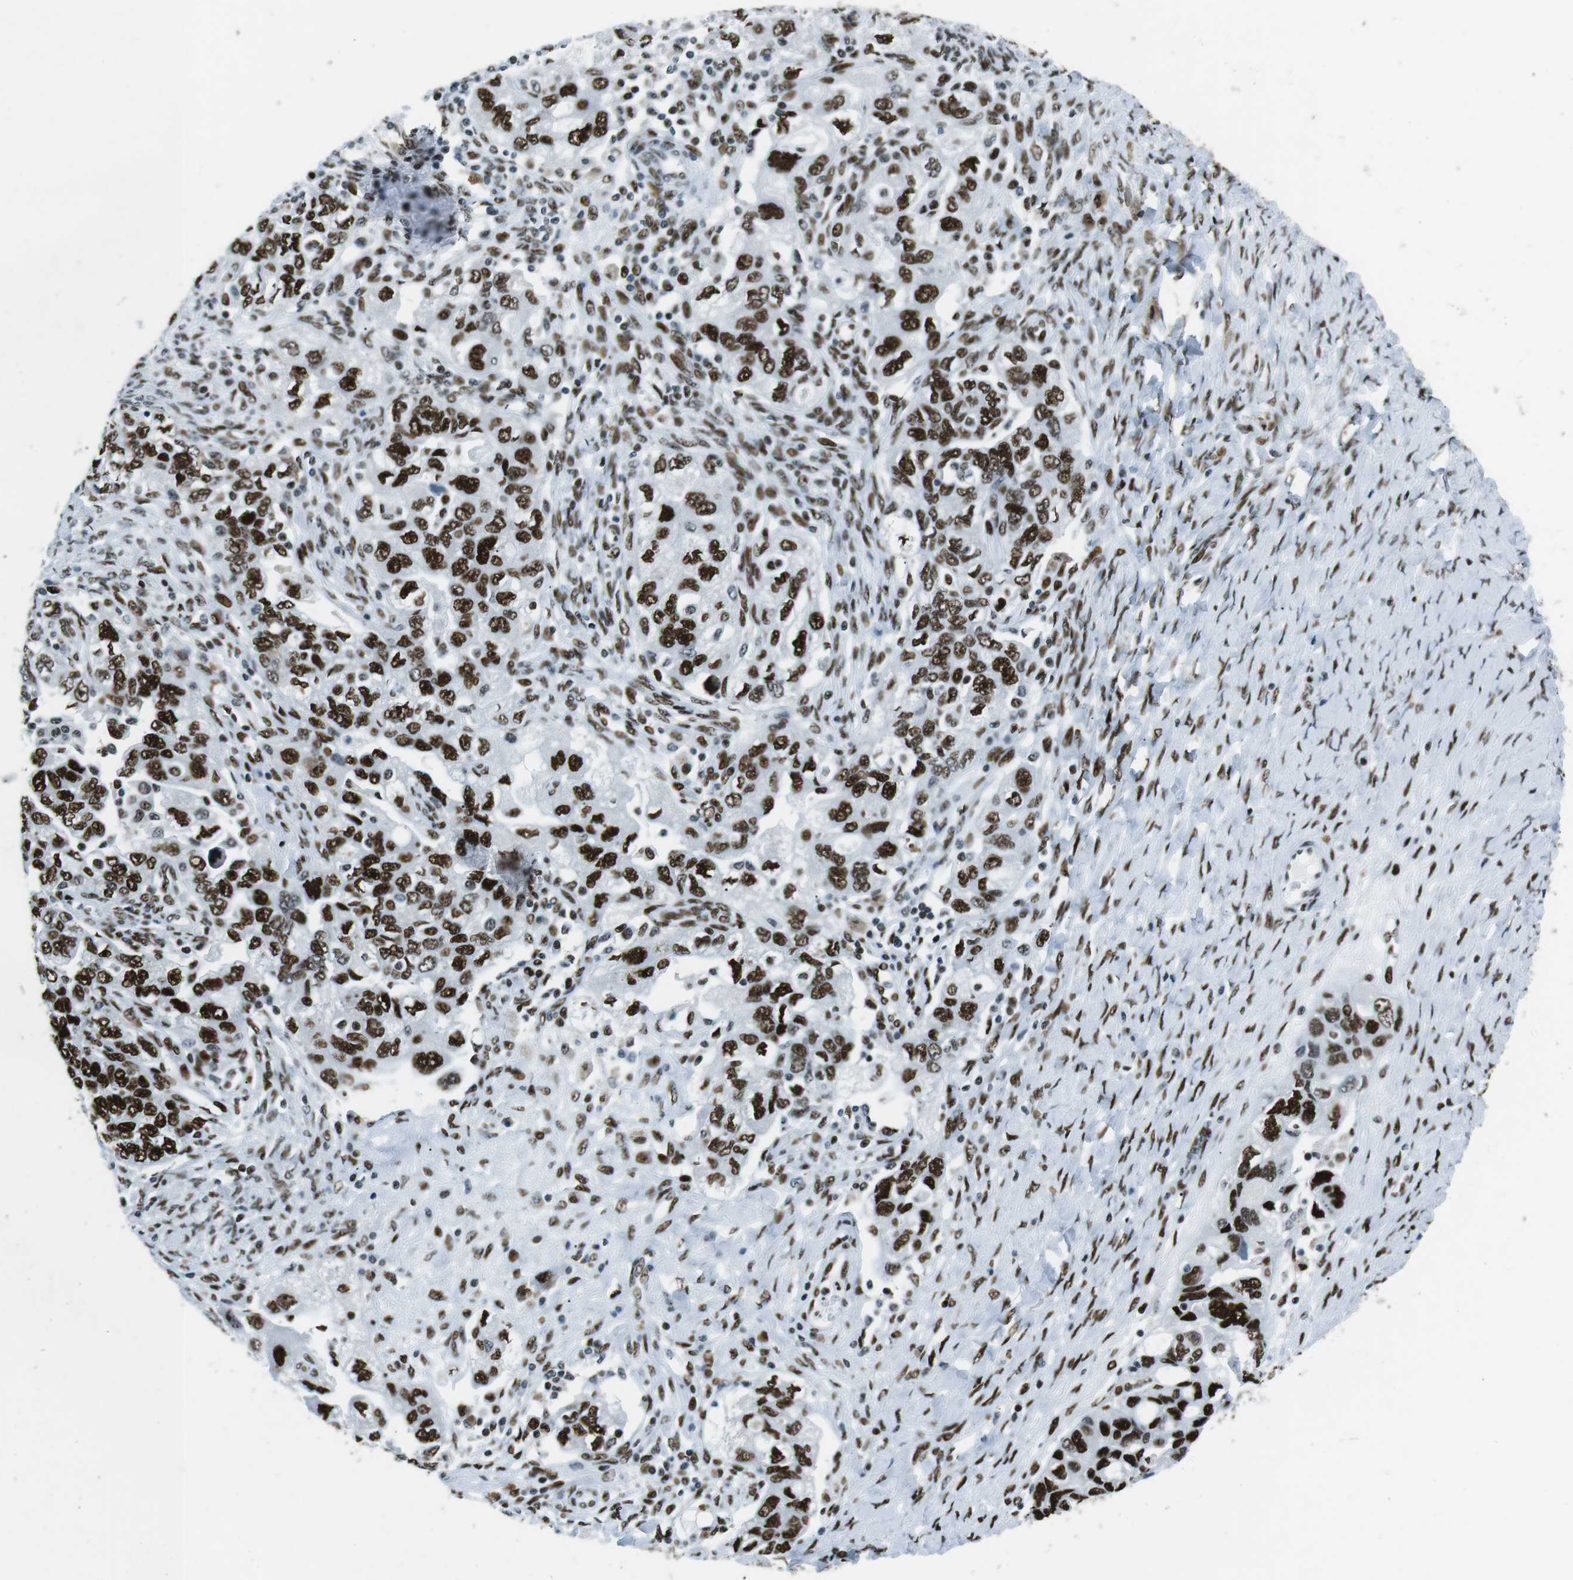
{"staining": {"intensity": "strong", "quantity": ">75%", "location": "nuclear"}, "tissue": "ovarian cancer", "cell_type": "Tumor cells", "image_type": "cancer", "snomed": [{"axis": "morphology", "description": "Carcinoma, NOS"}, {"axis": "morphology", "description": "Cystadenocarcinoma, serous, NOS"}, {"axis": "topography", "description": "Ovary"}], "caption": "Protein expression analysis of serous cystadenocarcinoma (ovarian) shows strong nuclear staining in about >75% of tumor cells.", "gene": "PML", "patient": {"sex": "female", "age": 69}}